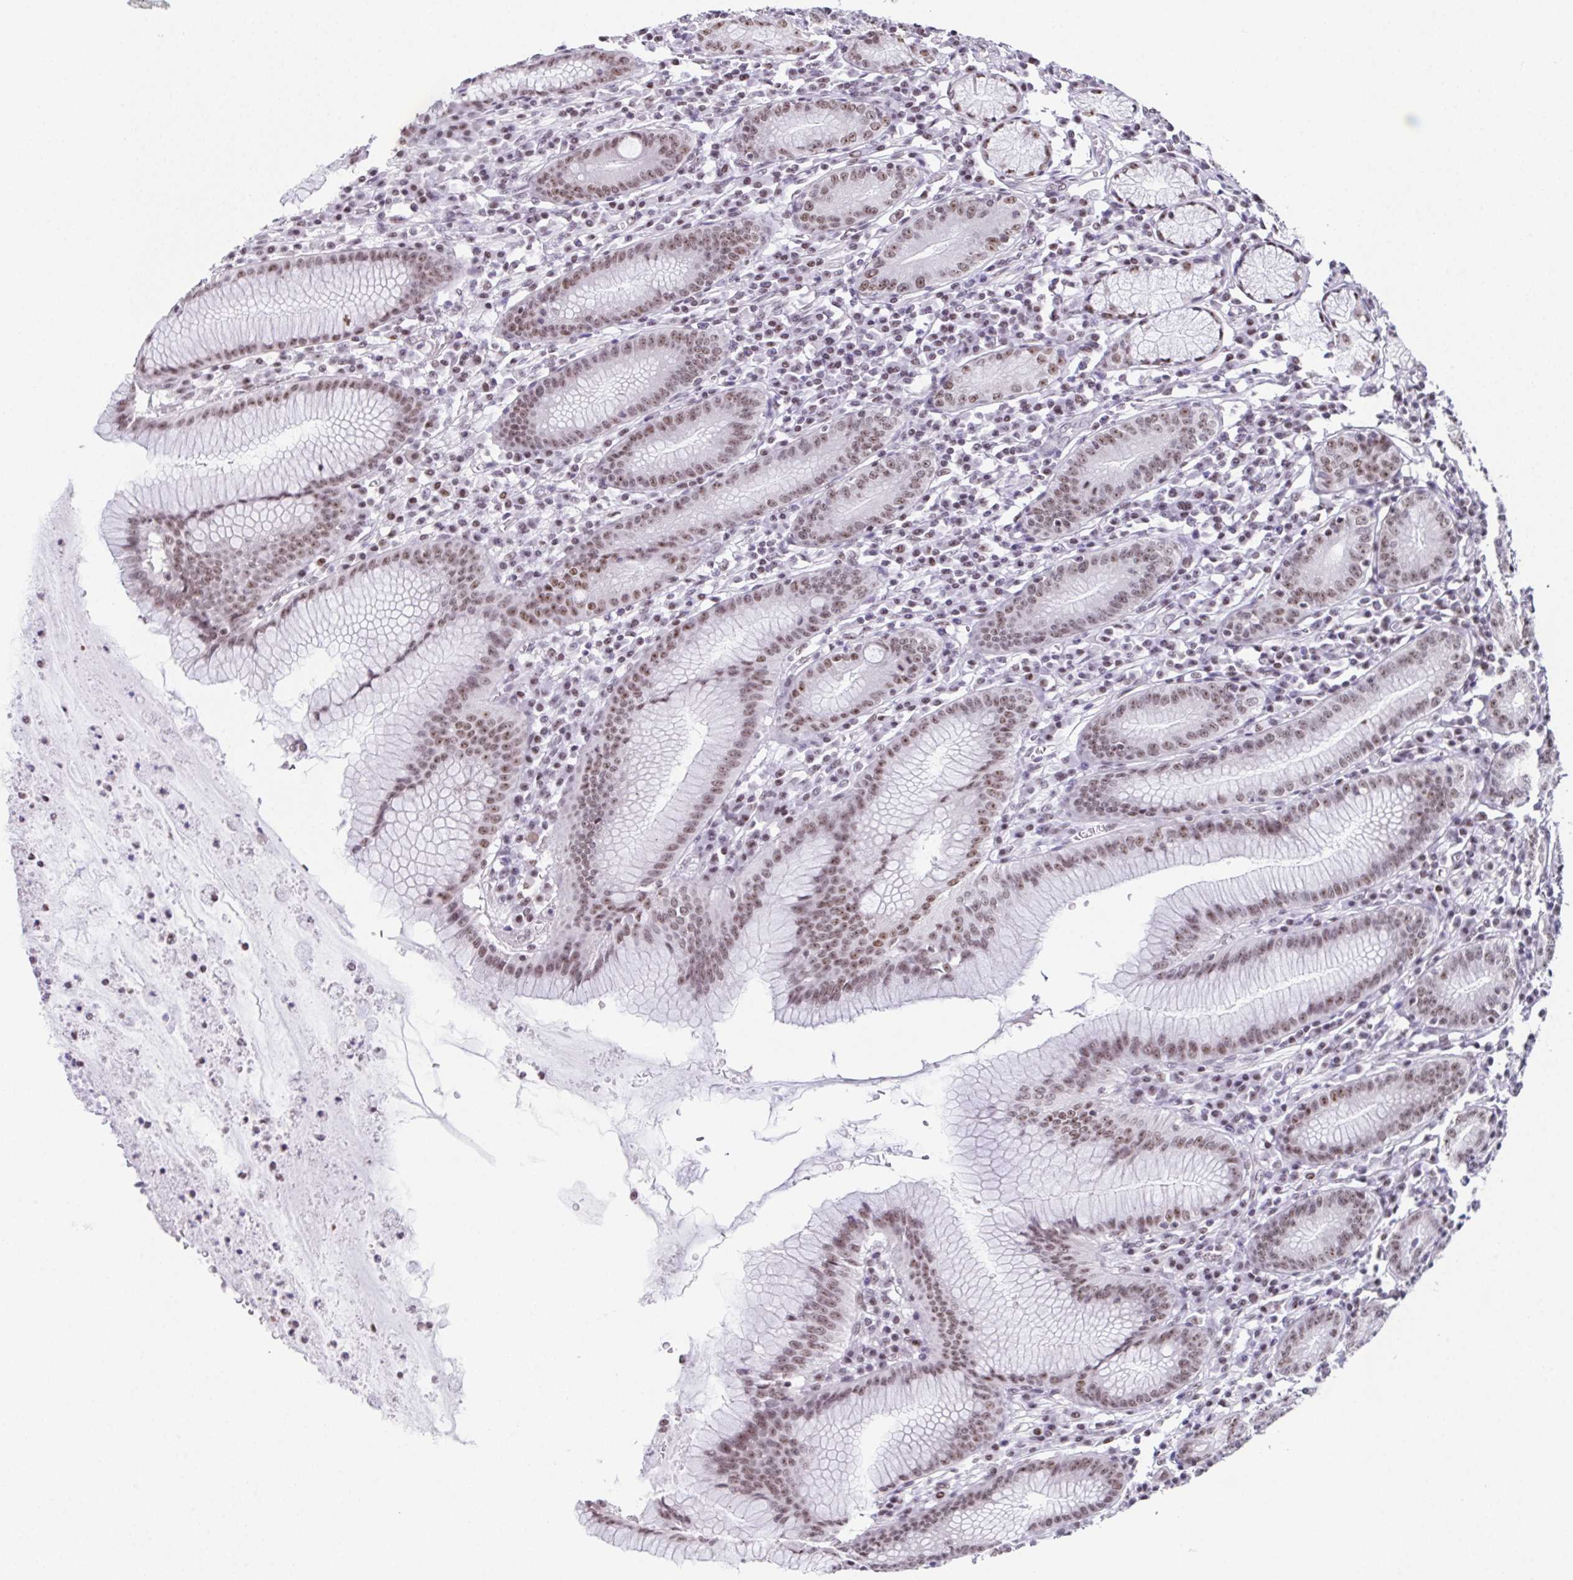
{"staining": {"intensity": "moderate", "quantity": ">75%", "location": "nuclear"}, "tissue": "stomach", "cell_type": "Glandular cells", "image_type": "normal", "snomed": [{"axis": "morphology", "description": "Normal tissue, NOS"}, {"axis": "topography", "description": "Stomach"}], "caption": "The histopathology image shows a brown stain indicating the presence of a protein in the nuclear of glandular cells in stomach. (DAB (3,3'-diaminobenzidine) IHC, brown staining for protein, blue staining for nuclei).", "gene": "ZNF800", "patient": {"sex": "male", "age": 55}}